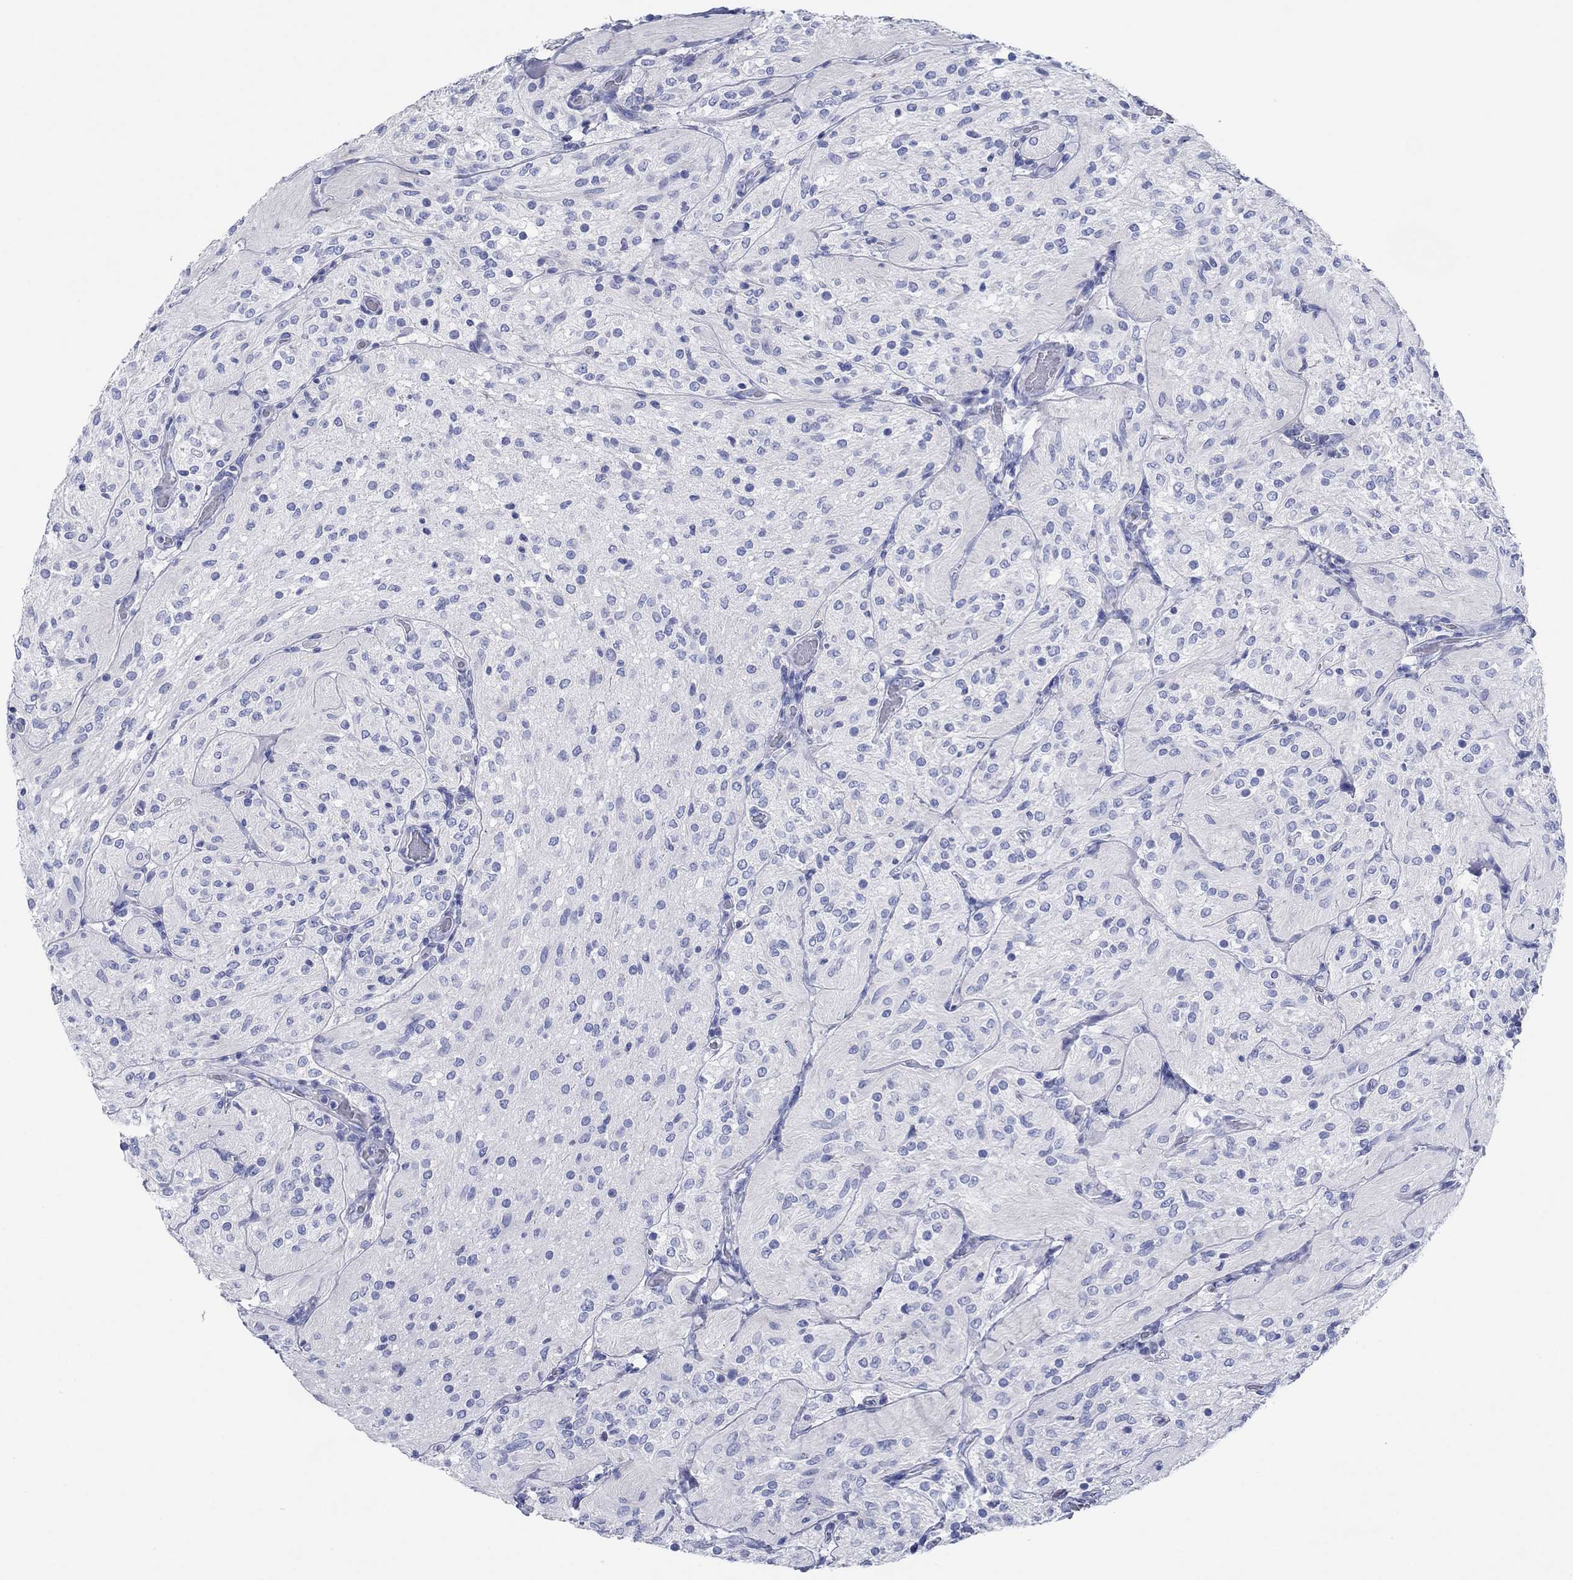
{"staining": {"intensity": "negative", "quantity": "none", "location": "none"}, "tissue": "glioma", "cell_type": "Tumor cells", "image_type": "cancer", "snomed": [{"axis": "morphology", "description": "Glioma, malignant, Low grade"}, {"axis": "topography", "description": "Brain"}], "caption": "The IHC histopathology image has no significant staining in tumor cells of low-grade glioma (malignant) tissue.", "gene": "HCRT", "patient": {"sex": "male", "age": 3}}